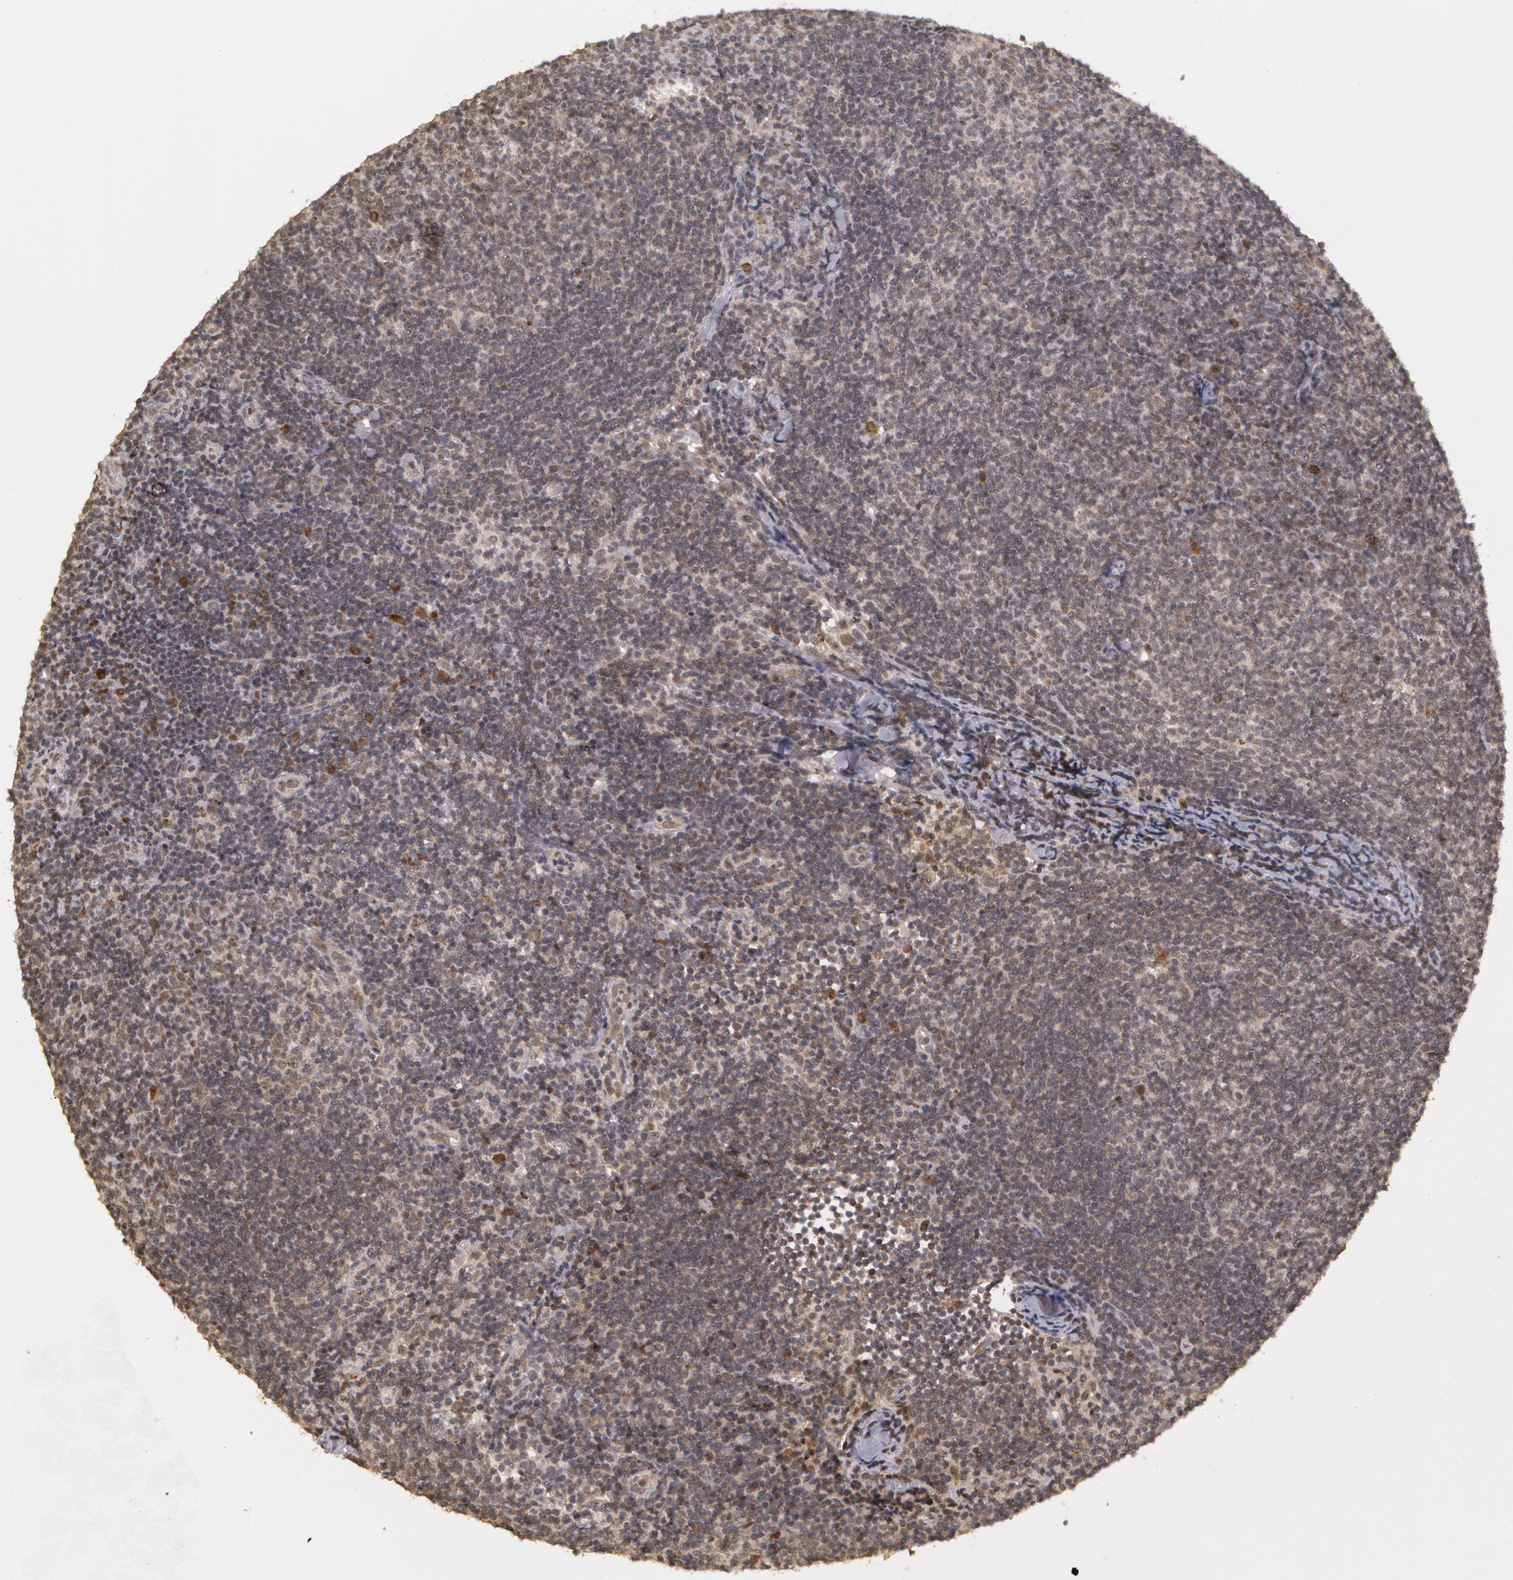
{"staining": {"intensity": "moderate", "quantity": "25%-75%", "location": "nuclear"}, "tissue": "lymphoma", "cell_type": "Tumor cells", "image_type": "cancer", "snomed": [{"axis": "morphology", "description": "Malignant lymphoma, non-Hodgkin's type, Low grade"}, {"axis": "topography", "description": "Lymph node"}], "caption": "Immunohistochemical staining of human low-grade malignant lymphoma, non-Hodgkin's type exhibits medium levels of moderate nuclear protein positivity in approximately 25%-75% of tumor cells. (Stains: DAB in brown, nuclei in blue, Microscopy: brightfield microscopy at high magnification).", "gene": "GLIS1", "patient": {"sex": "male", "age": 49}}